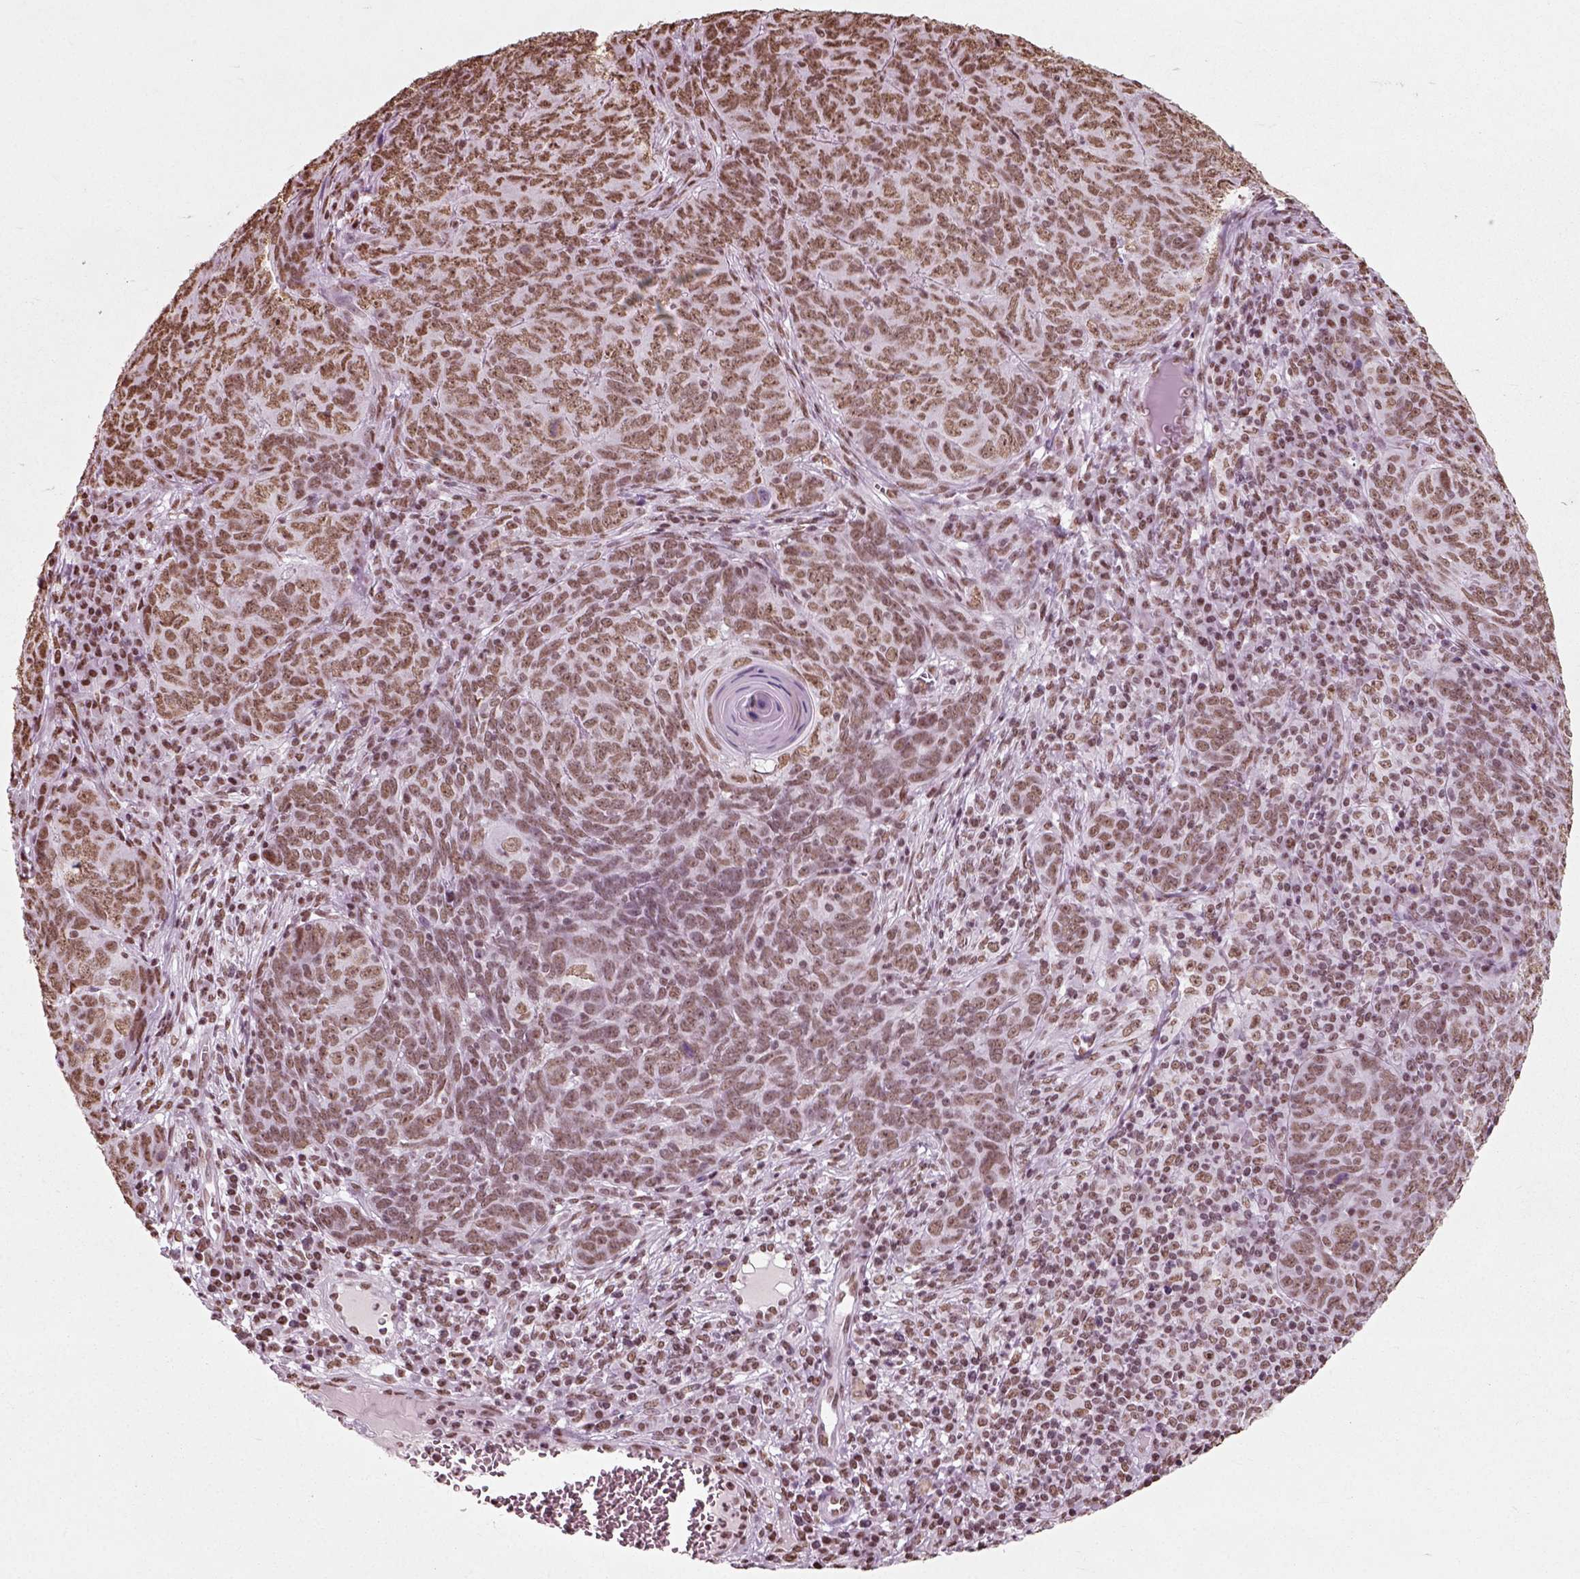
{"staining": {"intensity": "moderate", "quantity": ">75%", "location": "nuclear"}, "tissue": "skin cancer", "cell_type": "Tumor cells", "image_type": "cancer", "snomed": [{"axis": "morphology", "description": "Squamous cell carcinoma, NOS"}, {"axis": "topography", "description": "Skin"}, {"axis": "topography", "description": "Anal"}], "caption": "Human squamous cell carcinoma (skin) stained for a protein (brown) demonstrates moderate nuclear positive expression in approximately >75% of tumor cells.", "gene": "POLR1H", "patient": {"sex": "female", "age": 51}}